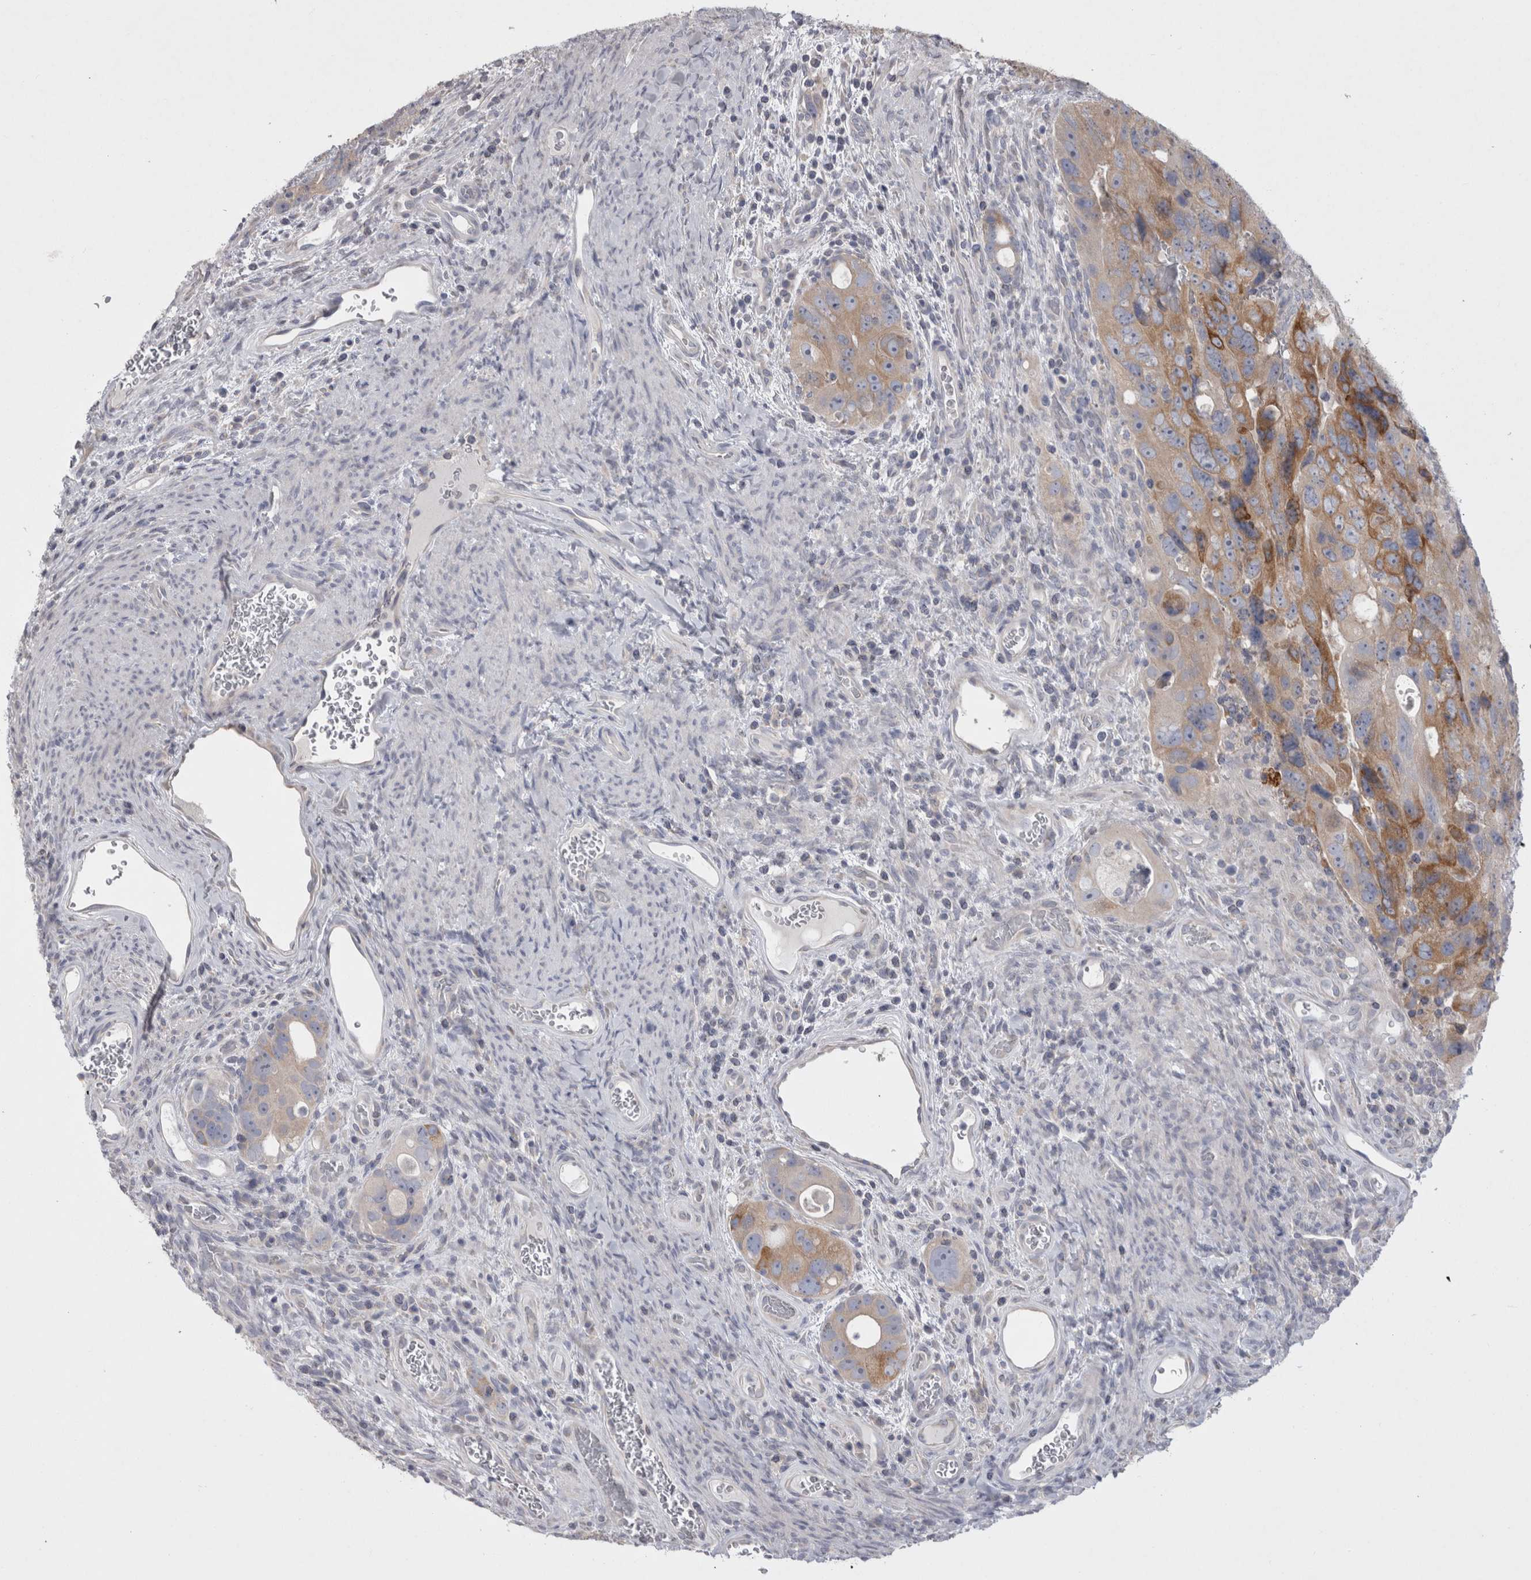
{"staining": {"intensity": "moderate", "quantity": "25%-75%", "location": "cytoplasmic/membranous"}, "tissue": "colorectal cancer", "cell_type": "Tumor cells", "image_type": "cancer", "snomed": [{"axis": "morphology", "description": "Adenocarcinoma, NOS"}, {"axis": "topography", "description": "Rectum"}], "caption": "A high-resolution histopathology image shows IHC staining of colorectal adenocarcinoma, which exhibits moderate cytoplasmic/membranous expression in about 25%-75% of tumor cells. (Stains: DAB (3,3'-diaminobenzidine) in brown, nuclei in blue, Microscopy: brightfield microscopy at high magnification).", "gene": "LRRC40", "patient": {"sex": "male", "age": 59}}